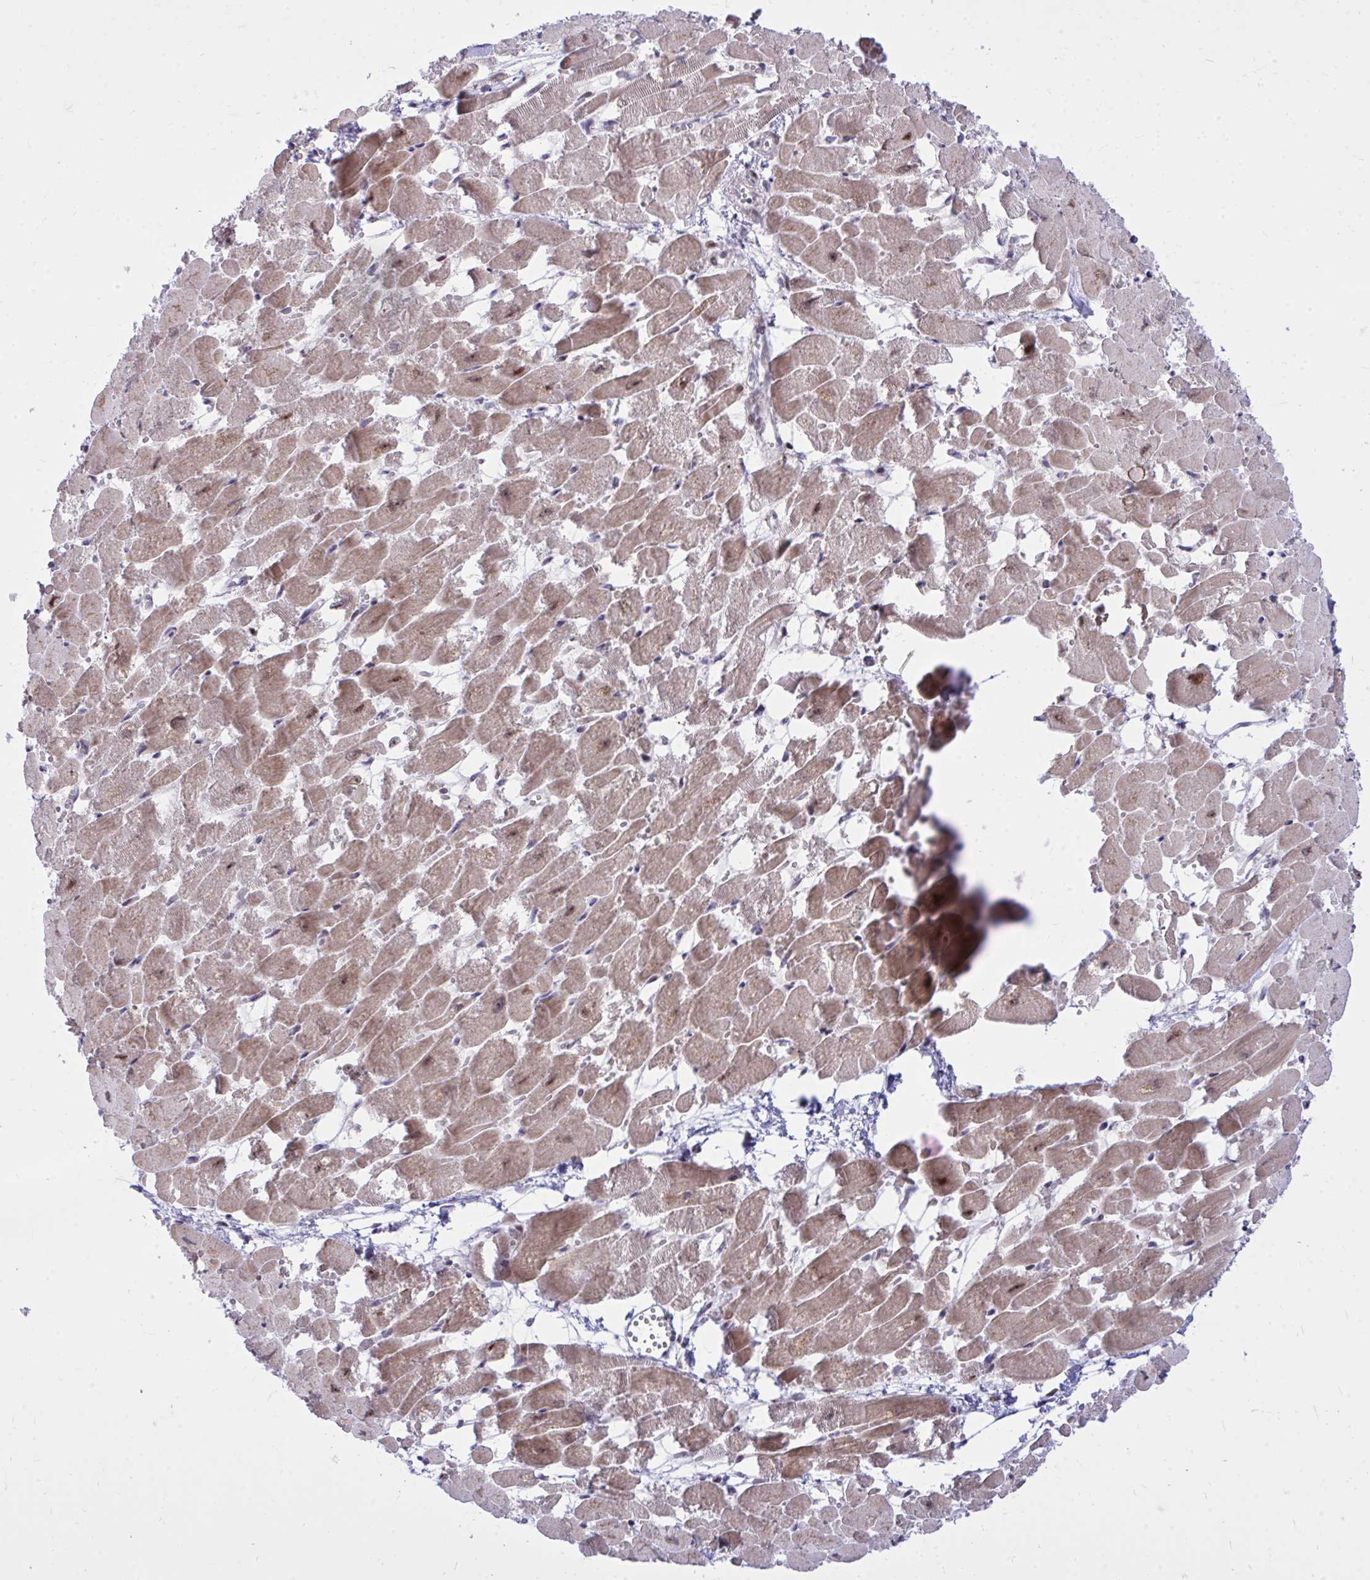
{"staining": {"intensity": "moderate", "quantity": ">75%", "location": "cytoplasmic/membranous,nuclear"}, "tissue": "heart muscle", "cell_type": "Cardiomyocytes", "image_type": "normal", "snomed": [{"axis": "morphology", "description": "Normal tissue, NOS"}, {"axis": "topography", "description": "Heart"}], "caption": "A medium amount of moderate cytoplasmic/membranous,nuclear expression is present in about >75% of cardiomyocytes in normal heart muscle.", "gene": "C14orf39", "patient": {"sex": "female", "age": 52}}